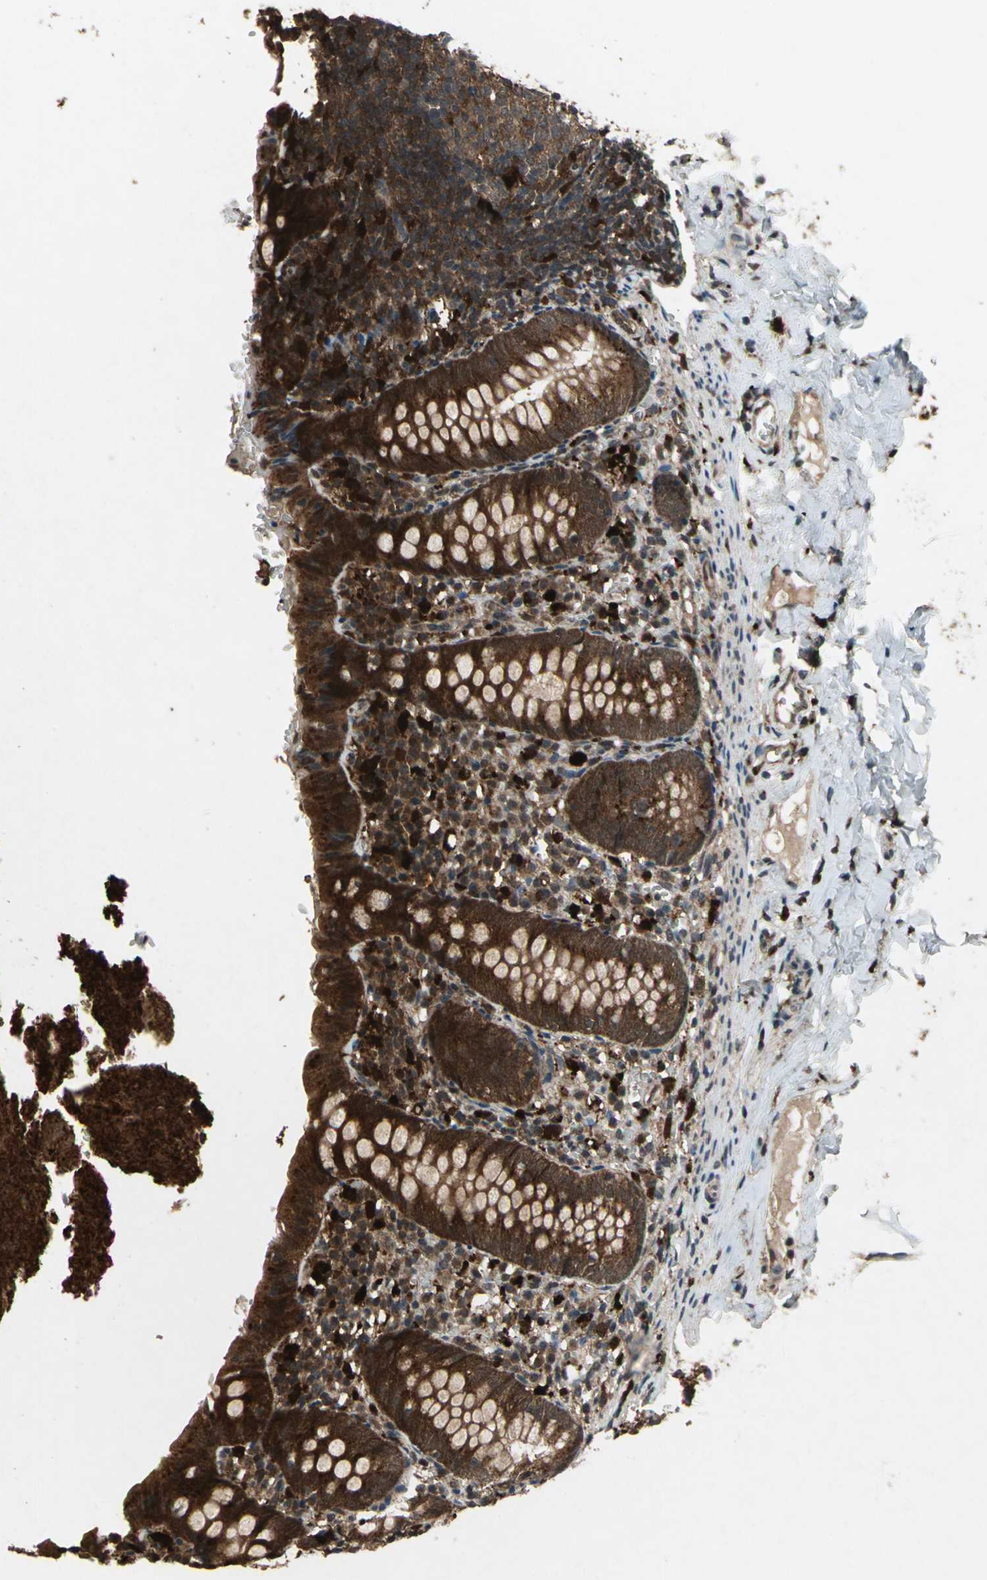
{"staining": {"intensity": "strong", "quantity": ">75%", "location": "cytoplasmic/membranous,nuclear"}, "tissue": "appendix", "cell_type": "Glandular cells", "image_type": "normal", "snomed": [{"axis": "morphology", "description": "Normal tissue, NOS"}, {"axis": "topography", "description": "Appendix"}], "caption": "Approximately >75% of glandular cells in normal appendix exhibit strong cytoplasmic/membranous,nuclear protein staining as visualized by brown immunohistochemical staining.", "gene": "PYCARD", "patient": {"sex": "female", "age": 10}}